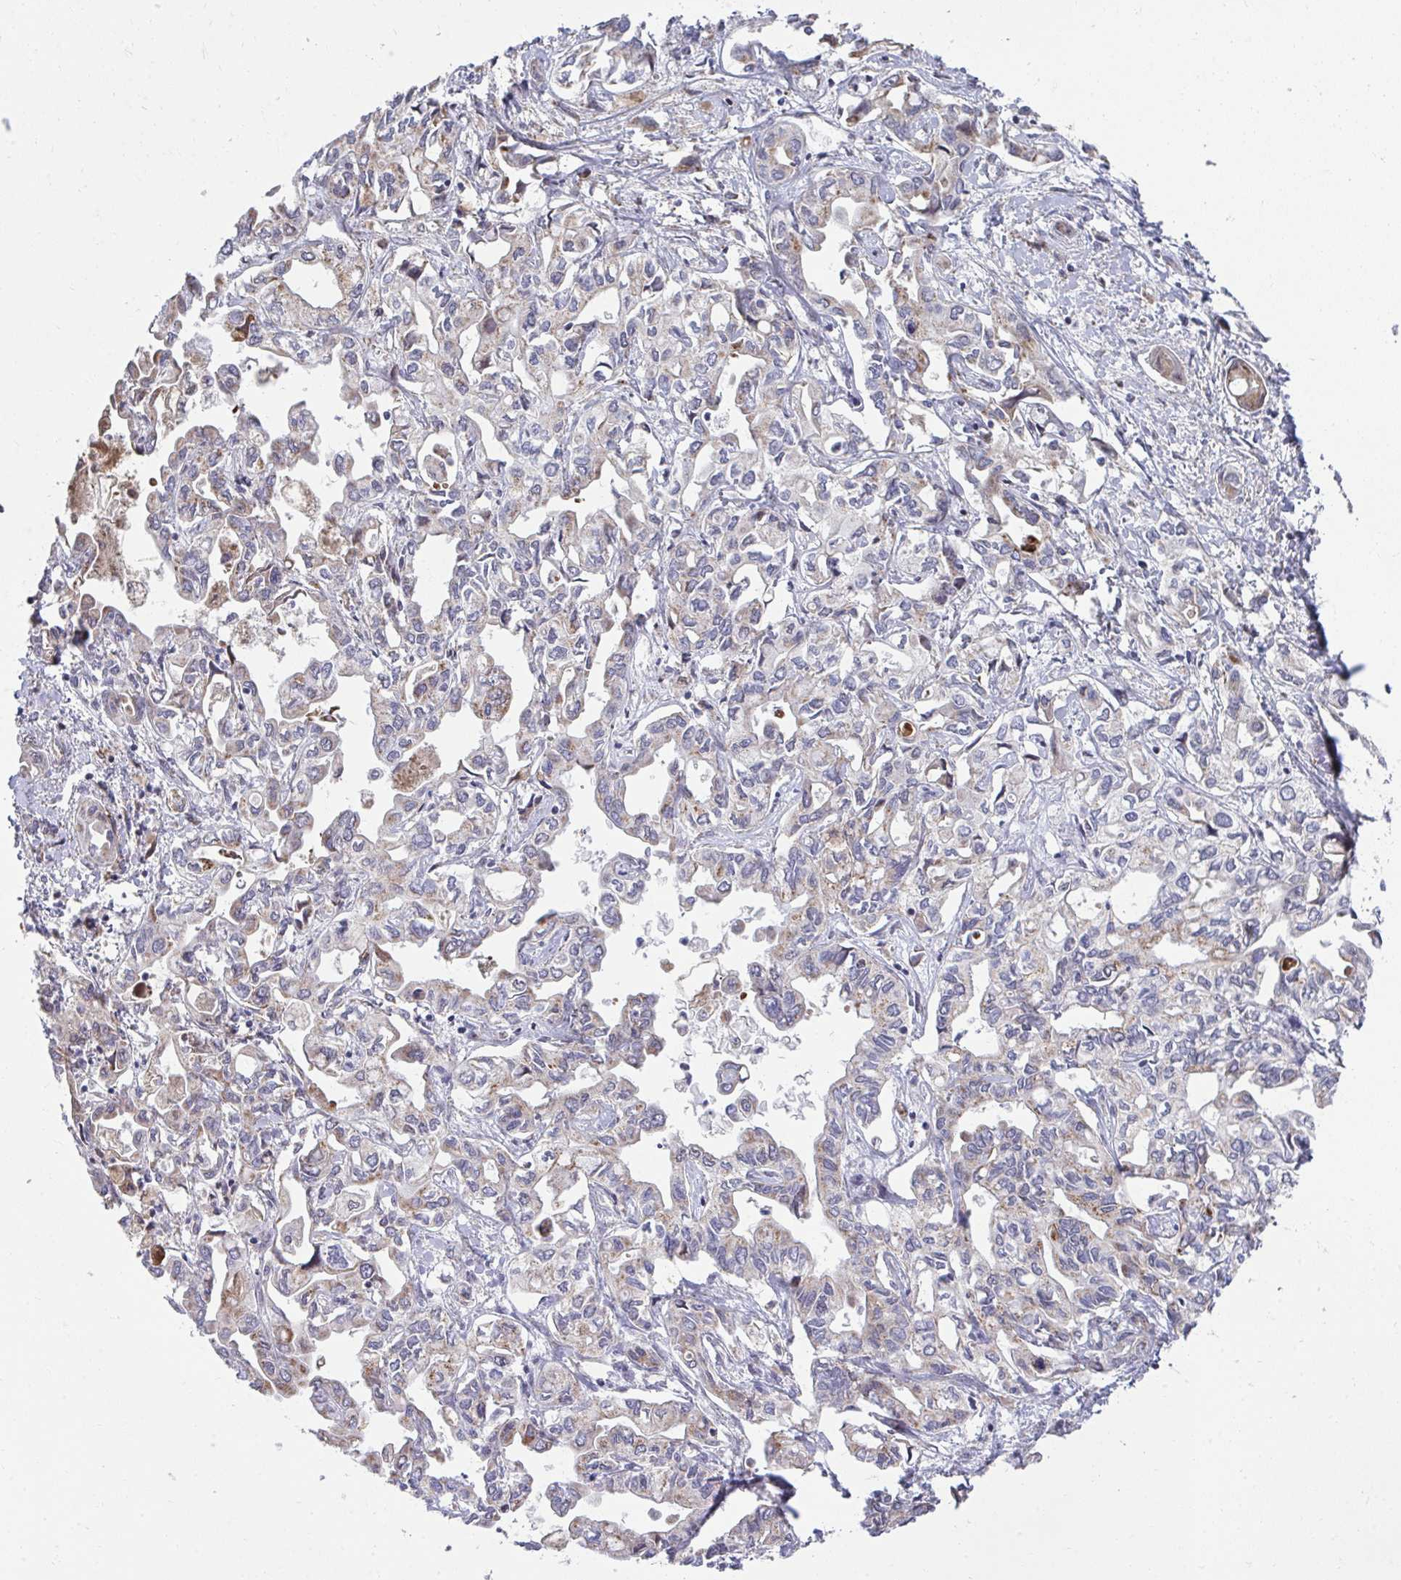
{"staining": {"intensity": "weak", "quantity": "25%-75%", "location": "cytoplasmic/membranous"}, "tissue": "liver cancer", "cell_type": "Tumor cells", "image_type": "cancer", "snomed": [{"axis": "morphology", "description": "Cholangiocarcinoma"}, {"axis": "topography", "description": "Liver"}], "caption": "IHC of human liver cholangiocarcinoma displays low levels of weak cytoplasmic/membranous expression in approximately 25%-75% of tumor cells.", "gene": "PRRG3", "patient": {"sex": "female", "age": 64}}